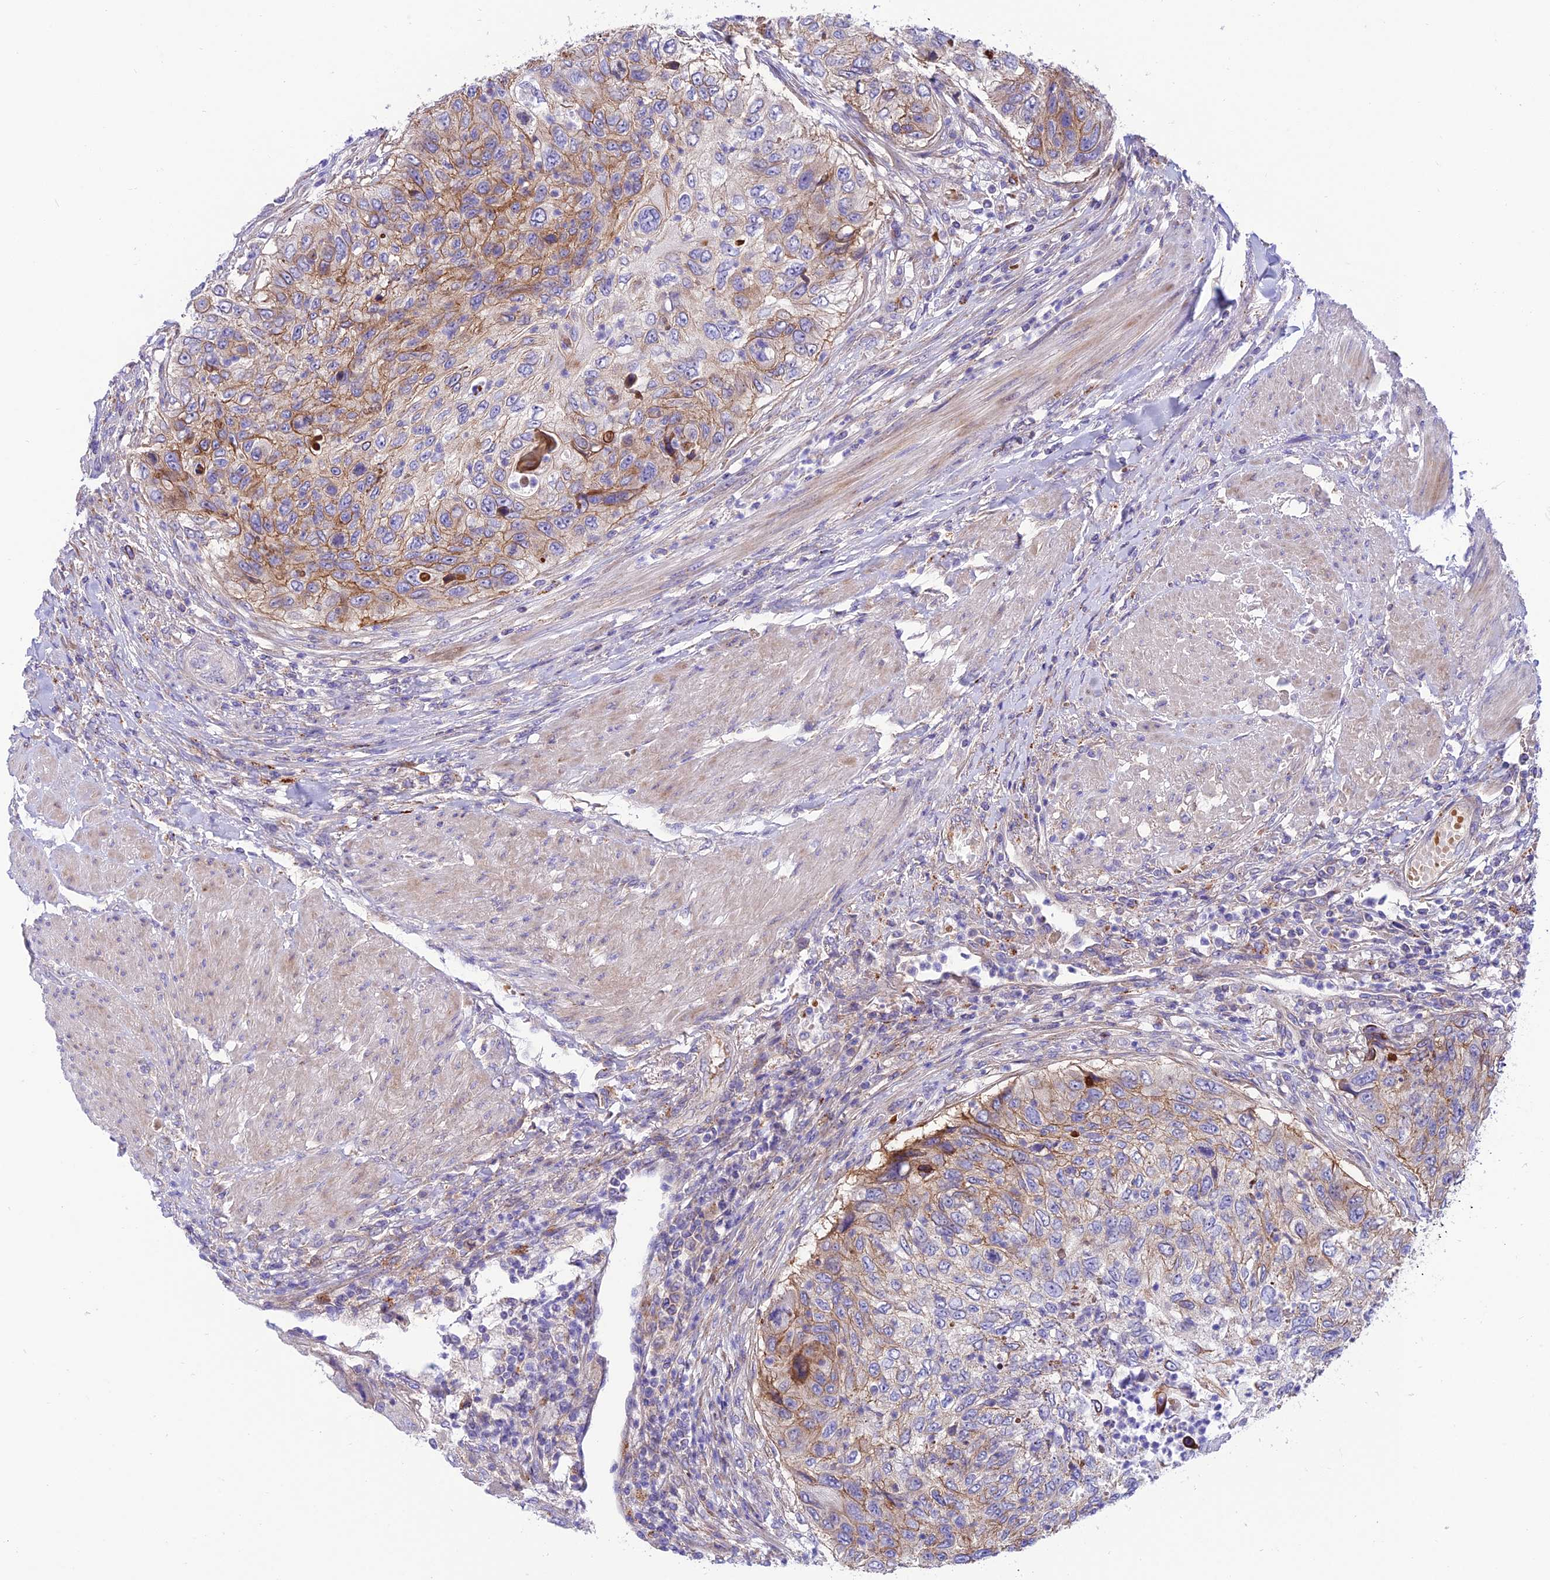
{"staining": {"intensity": "moderate", "quantity": "25%-75%", "location": "cytoplasmic/membranous"}, "tissue": "urothelial cancer", "cell_type": "Tumor cells", "image_type": "cancer", "snomed": [{"axis": "morphology", "description": "Urothelial carcinoma, High grade"}, {"axis": "topography", "description": "Urinary bladder"}], "caption": "This is an image of IHC staining of high-grade urothelial carcinoma, which shows moderate positivity in the cytoplasmic/membranous of tumor cells.", "gene": "CCDC157", "patient": {"sex": "female", "age": 60}}